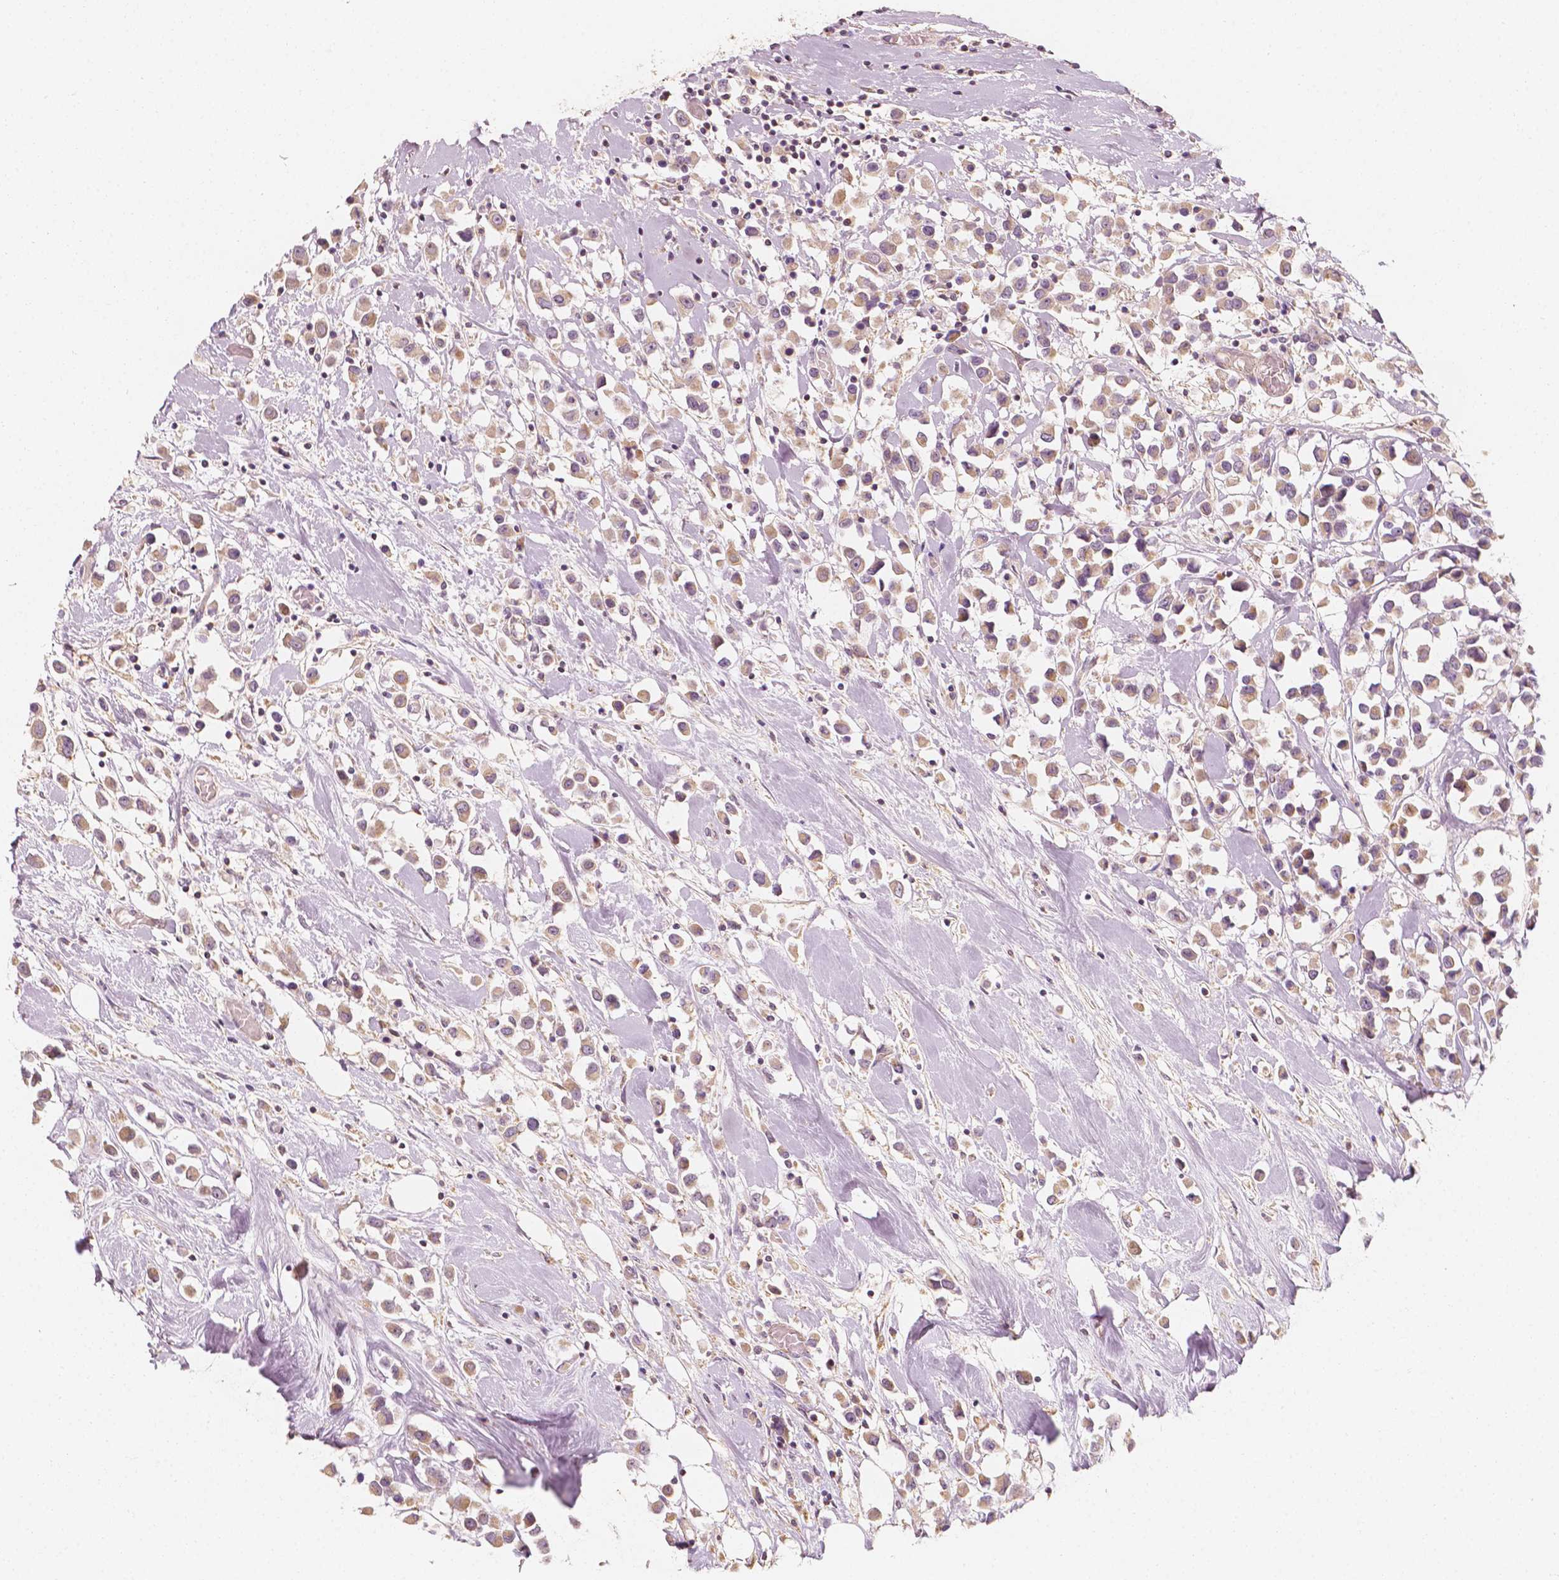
{"staining": {"intensity": "weak", "quantity": "25%-75%", "location": "cytoplasmic/membranous"}, "tissue": "breast cancer", "cell_type": "Tumor cells", "image_type": "cancer", "snomed": [{"axis": "morphology", "description": "Duct carcinoma"}, {"axis": "topography", "description": "Breast"}], "caption": "High-magnification brightfield microscopy of invasive ductal carcinoma (breast) stained with DAB (brown) and counterstained with hematoxylin (blue). tumor cells exhibit weak cytoplasmic/membranous expression is identified in about25%-75% of cells.", "gene": "SHPK", "patient": {"sex": "female", "age": 61}}